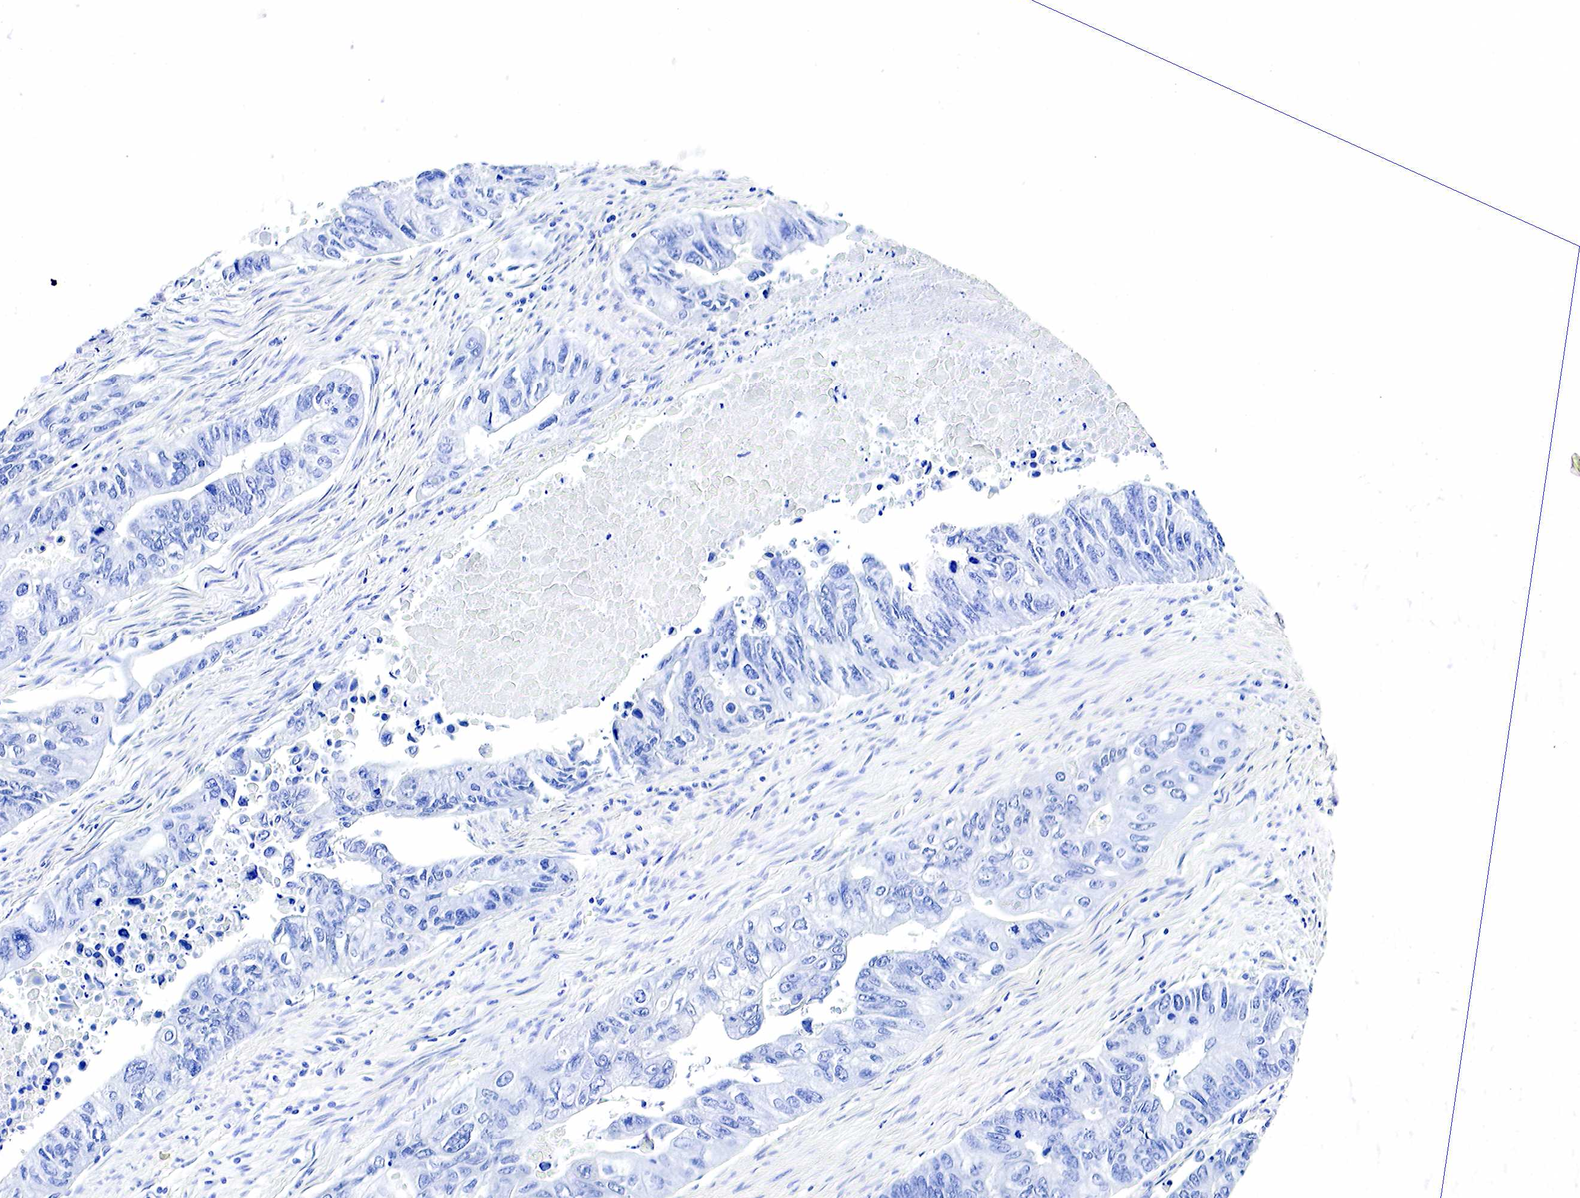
{"staining": {"intensity": "negative", "quantity": "none", "location": "none"}, "tissue": "colorectal cancer", "cell_type": "Tumor cells", "image_type": "cancer", "snomed": [{"axis": "morphology", "description": "Adenocarcinoma, NOS"}, {"axis": "topography", "description": "Colon"}], "caption": "High power microscopy image of an immunohistochemistry (IHC) photomicrograph of colorectal adenocarcinoma, revealing no significant positivity in tumor cells. The staining is performed using DAB brown chromogen with nuclei counter-stained in using hematoxylin.", "gene": "GAST", "patient": {"sex": "female", "age": 11}}